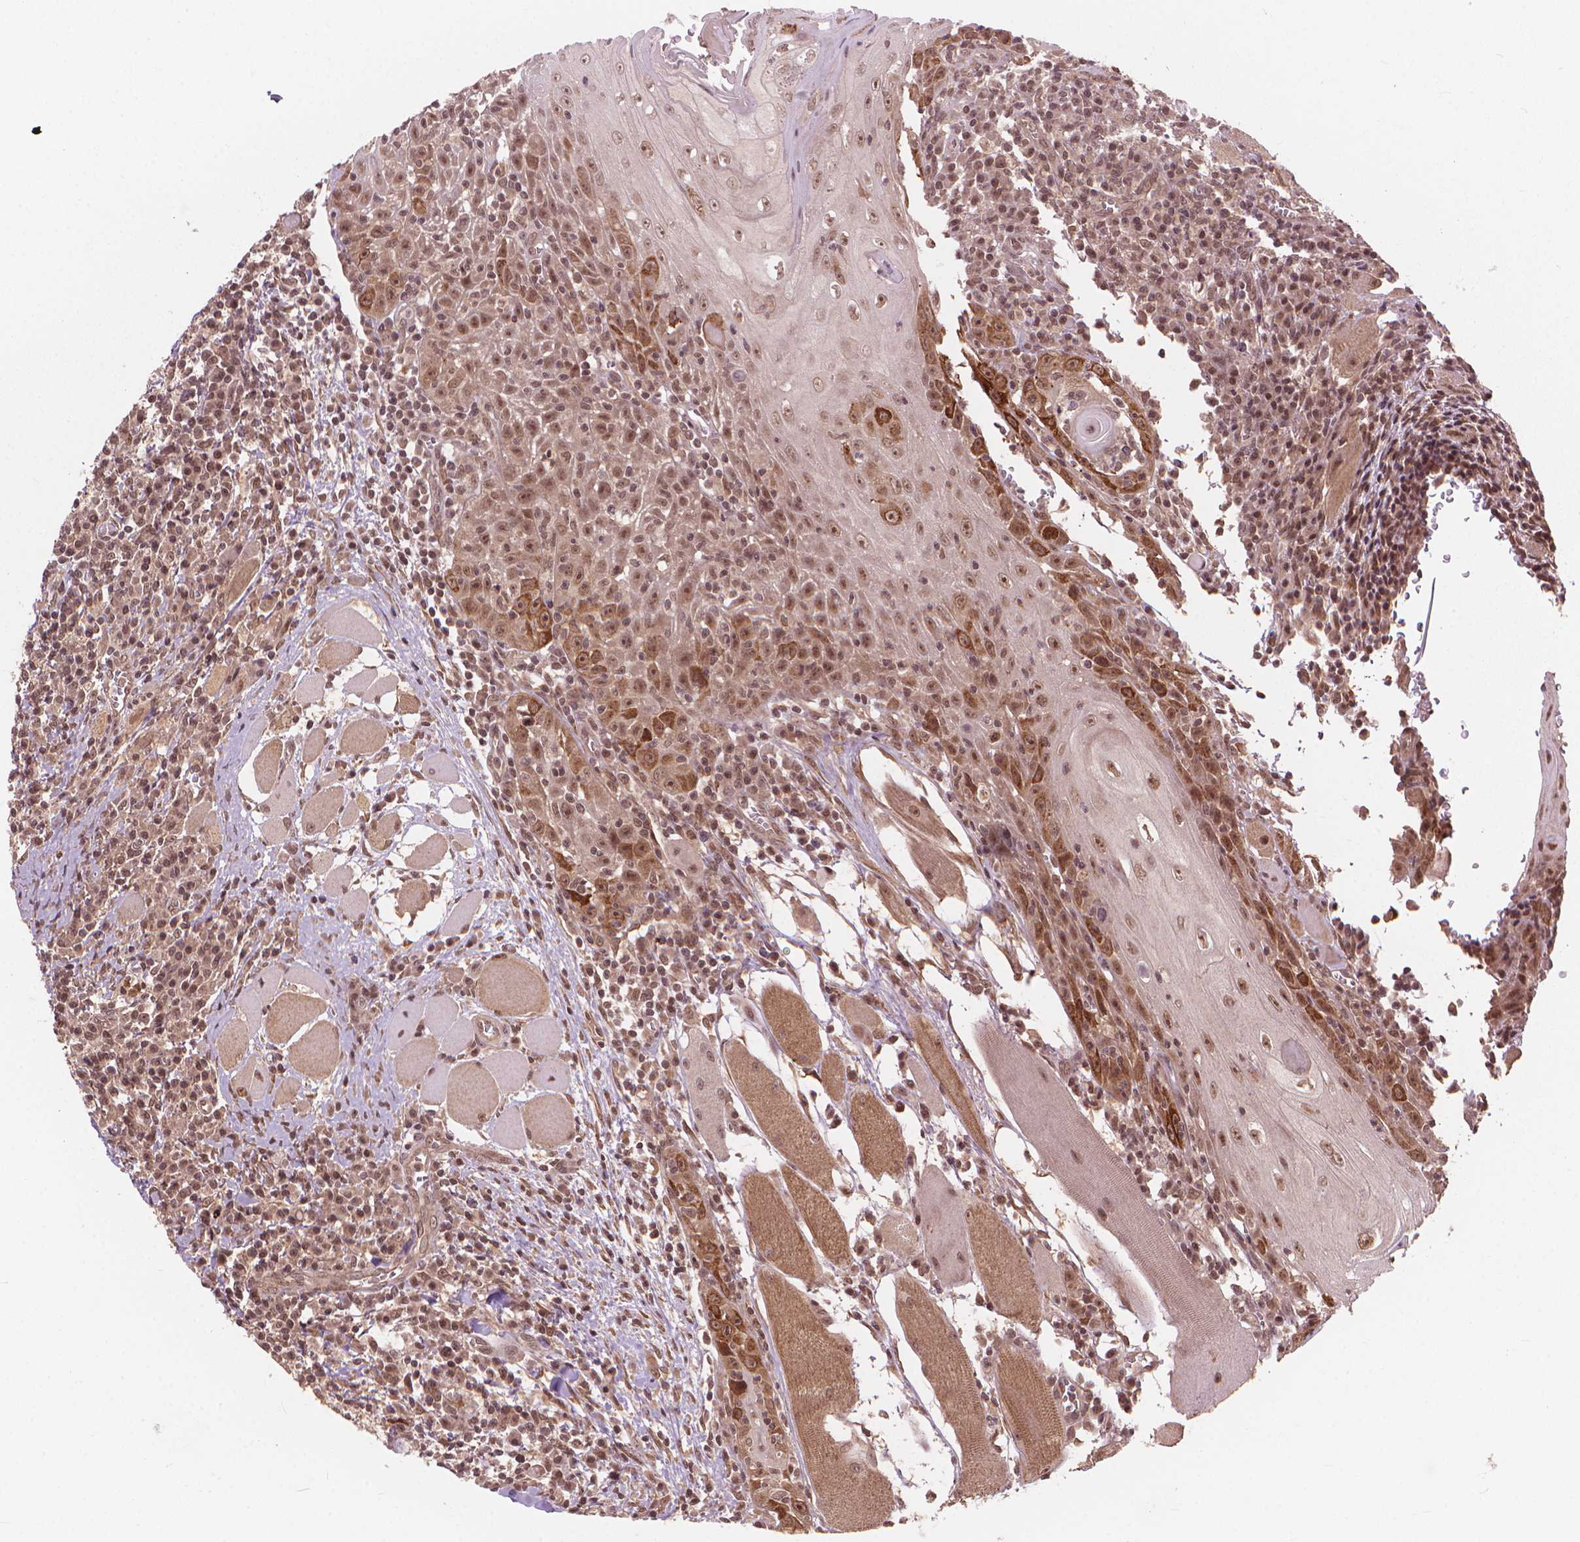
{"staining": {"intensity": "moderate", "quantity": ">75%", "location": "nuclear"}, "tissue": "head and neck cancer", "cell_type": "Tumor cells", "image_type": "cancer", "snomed": [{"axis": "morphology", "description": "Normal tissue, NOS"}, {"axis": "morphology", "description": "Squamous cell carcinoma, NOS"}, {"axis": "topography", "description": "Oral tissue"}, {"axis": "topography", "description": "Head-Neck"}], "caption": "Brown immunohistochemical staining in head and neck squamous cell carcinoma displays moderate nuclear staining in approximately >75% of tumor cells.", "gene": "SSU72", "patient": {"sex": "male", "age": 52}}